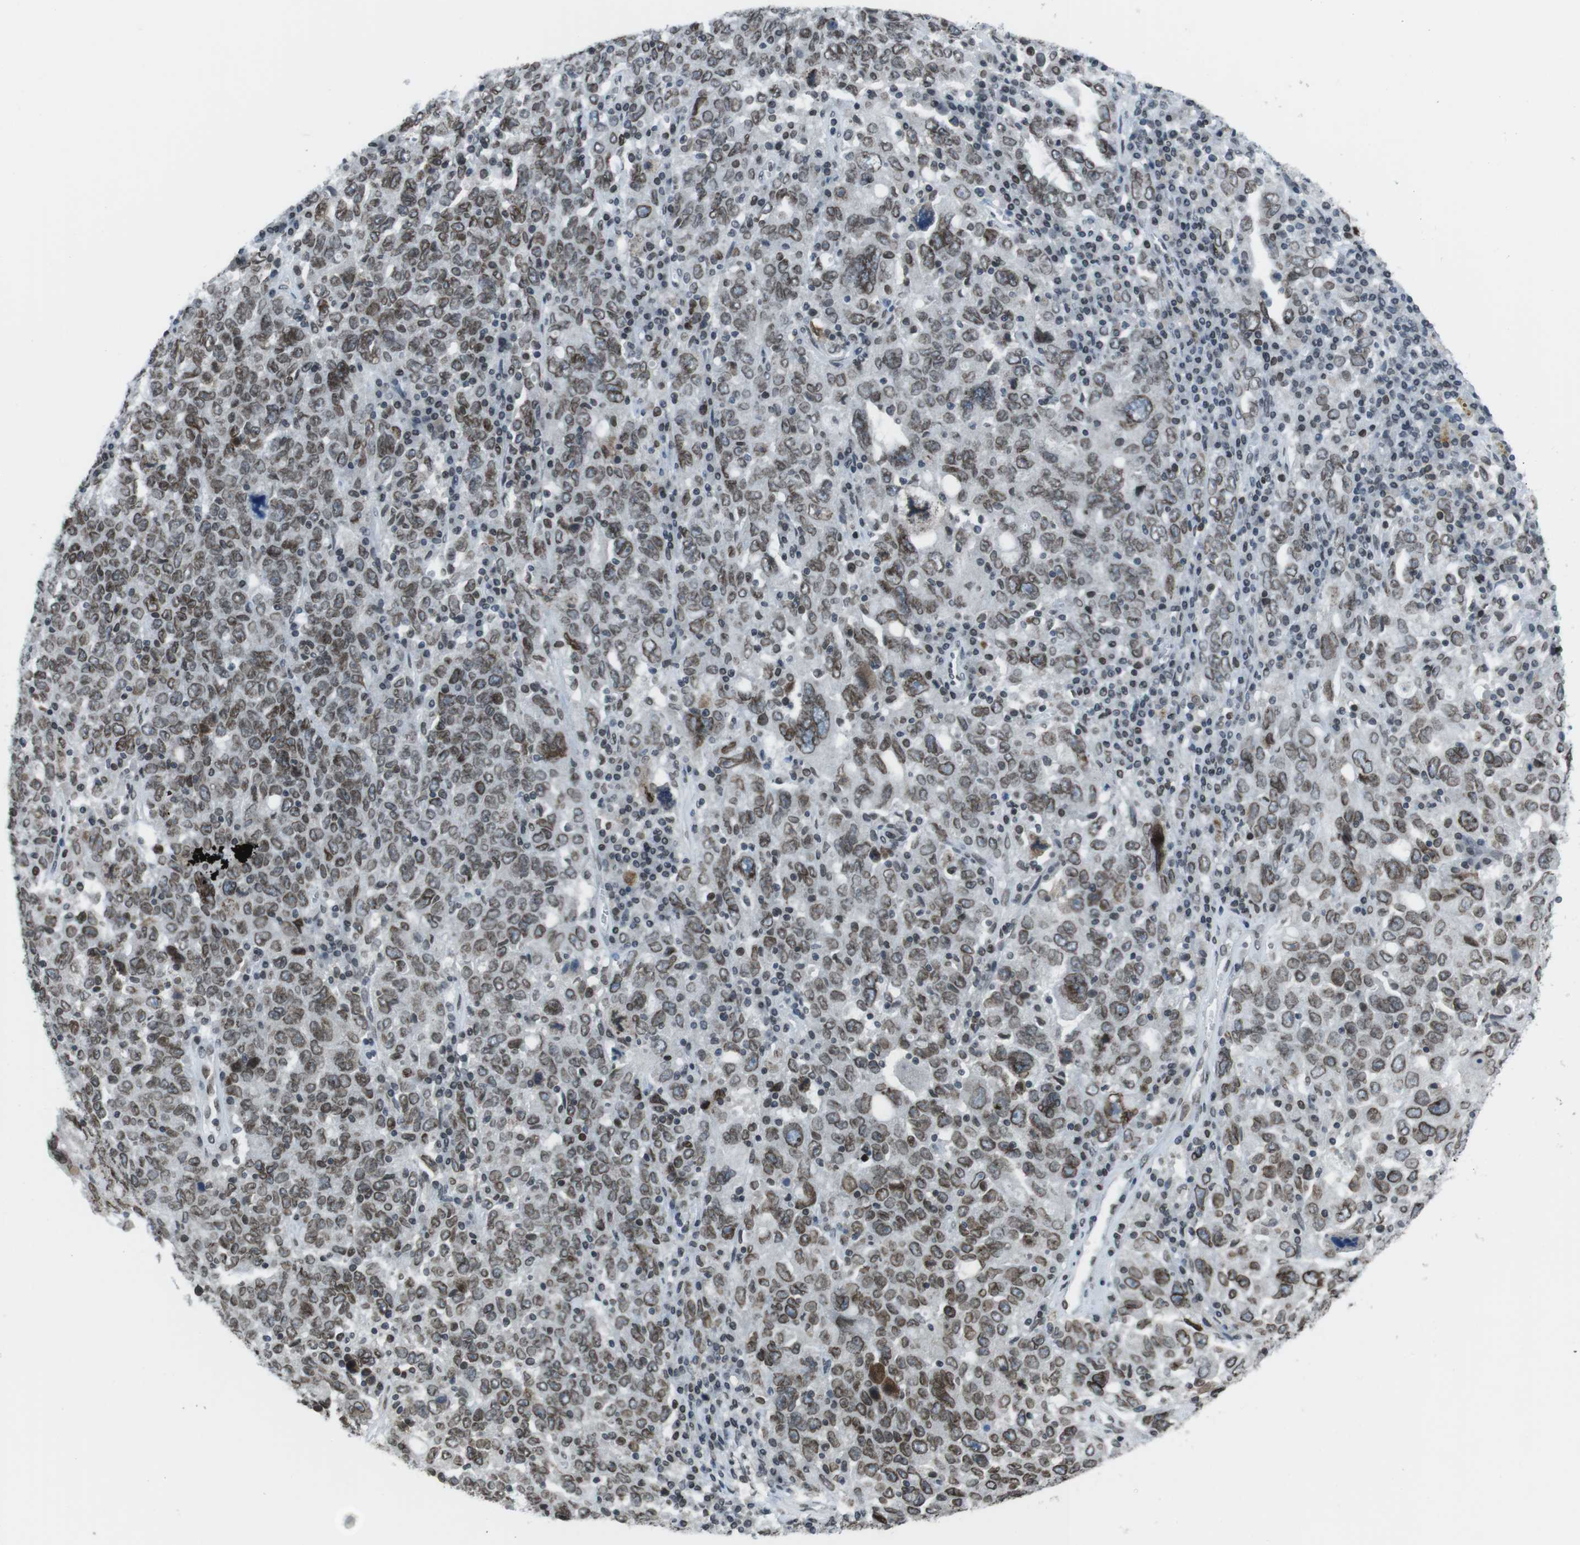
{"staining": {"intensity": "moderate", "quantity": ">75%", "location": "cytoplasmic/membranous,nuclear"}, "tissue": "ovarian cancer", "cell_type": "Tumor cells", "image_type": "cancer", "snomed": [{"axis": "morphology", "description": "Carcinoma, endometroid"}, {"axis": "topography", "description": "Ovary"}], "caption": "Immunohistochemical staining of human ovarian cancer demonstrates medium levels of moderate cytoplasmic/membranous and nuclear protein staining in approximately >75% of tumor cells.", "gene": "MAD1L1", "patient": {"sex": "female", "age": 62}}